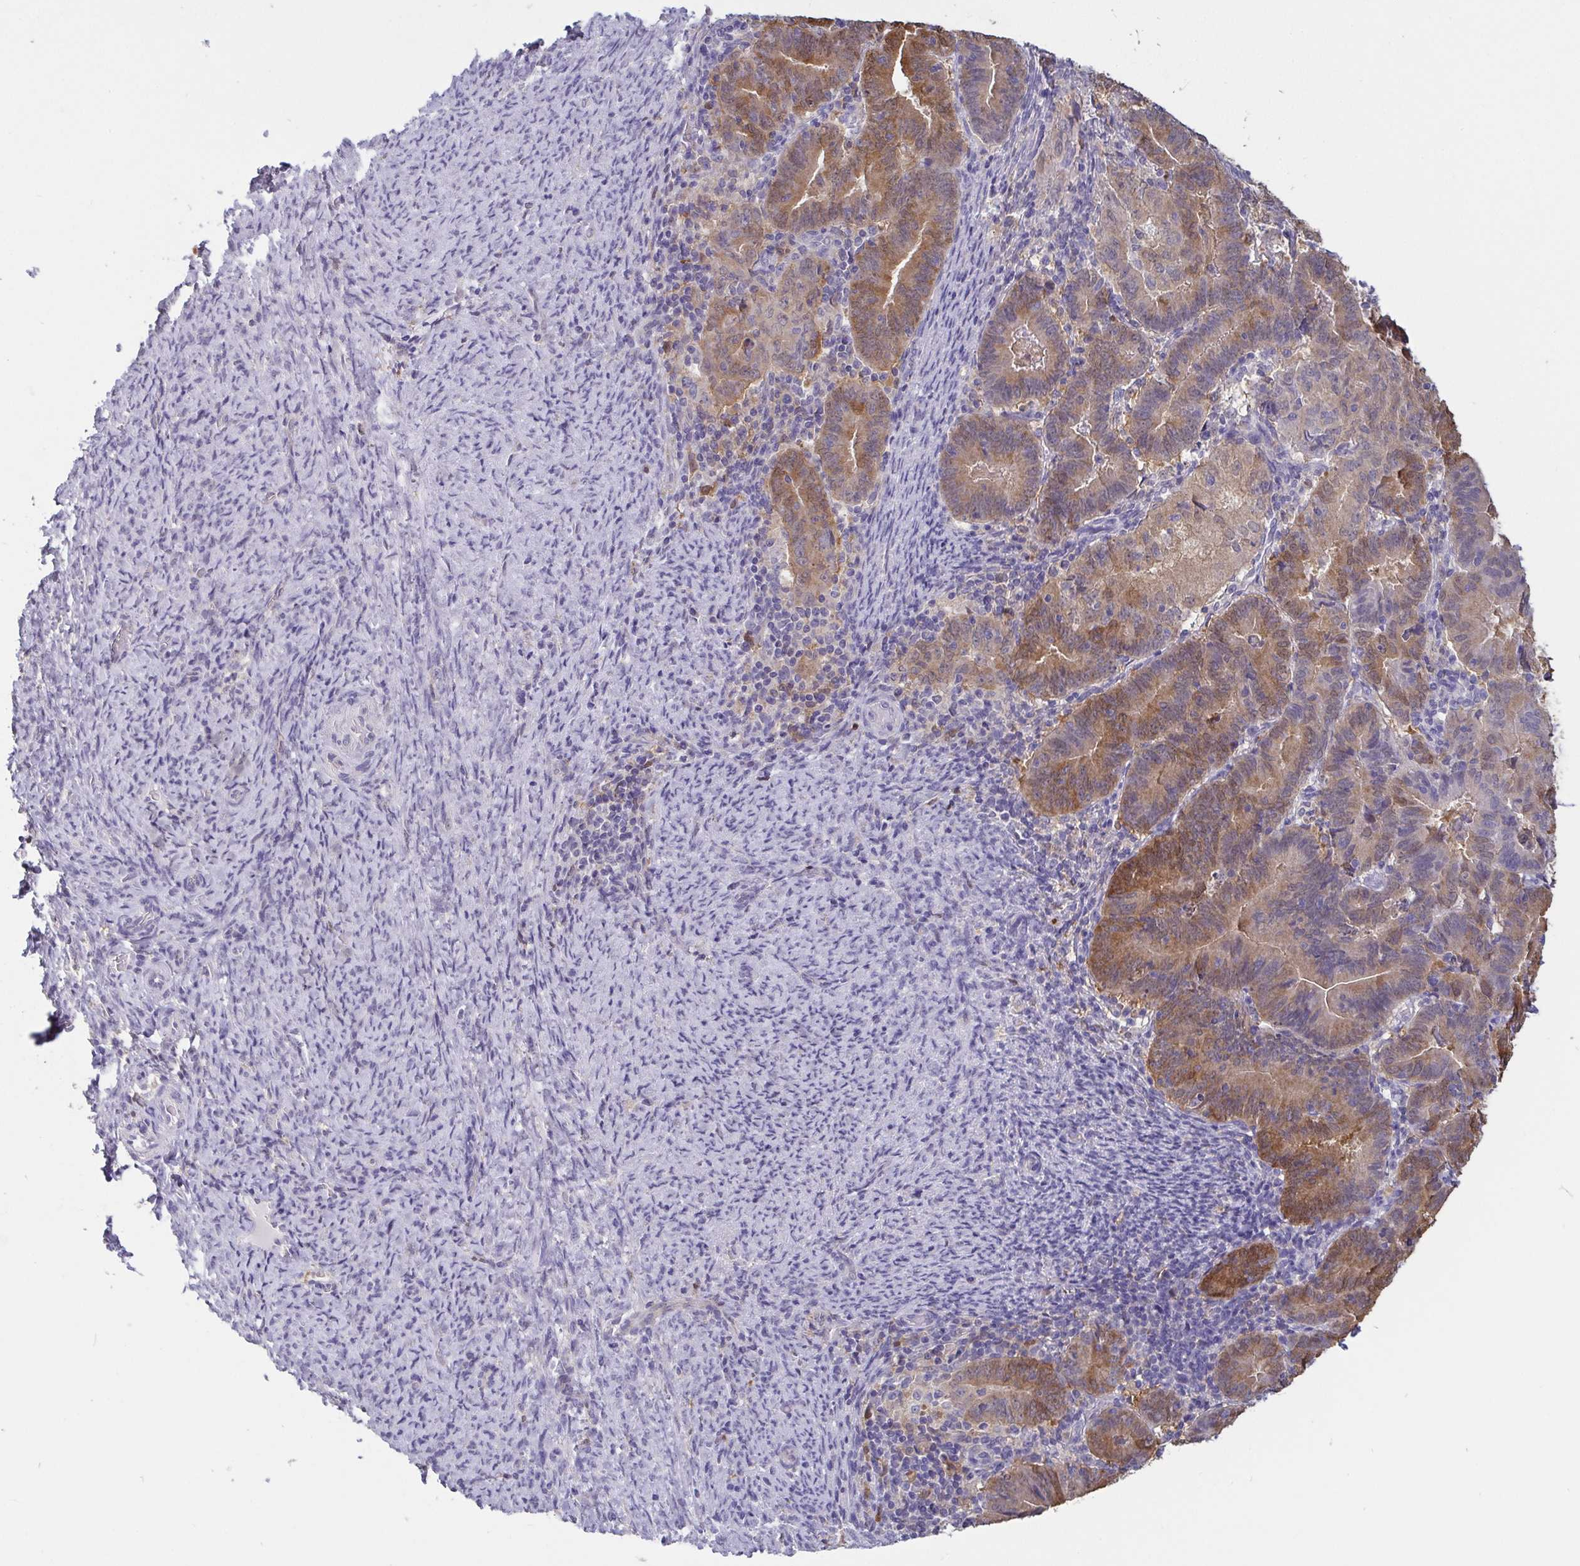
{"staining": {"intensity": "moderate", "quantity": ">75%", "location": "cytoplasmic/membranous"}, "tissue": "endometrial cancer", "cell_type": "Tumor cells", "image_type": "cancer", "snomed": [{"axis": "morphology", "description": "Adenocarcinoma, NOS"}, {"axis": "topography", "description": "Endometrium"}], "caption": "This image demonstrates endometrial cancer stained with immunohistochemistry (IHC) to label a protein in brown. The cytoplasmic/membranous of tumor cells show moderate positivity for the protein. Nuclei are counter-stained blue.", "gene": "IDH1", "patient": {"sex": "female", "age": 70}}